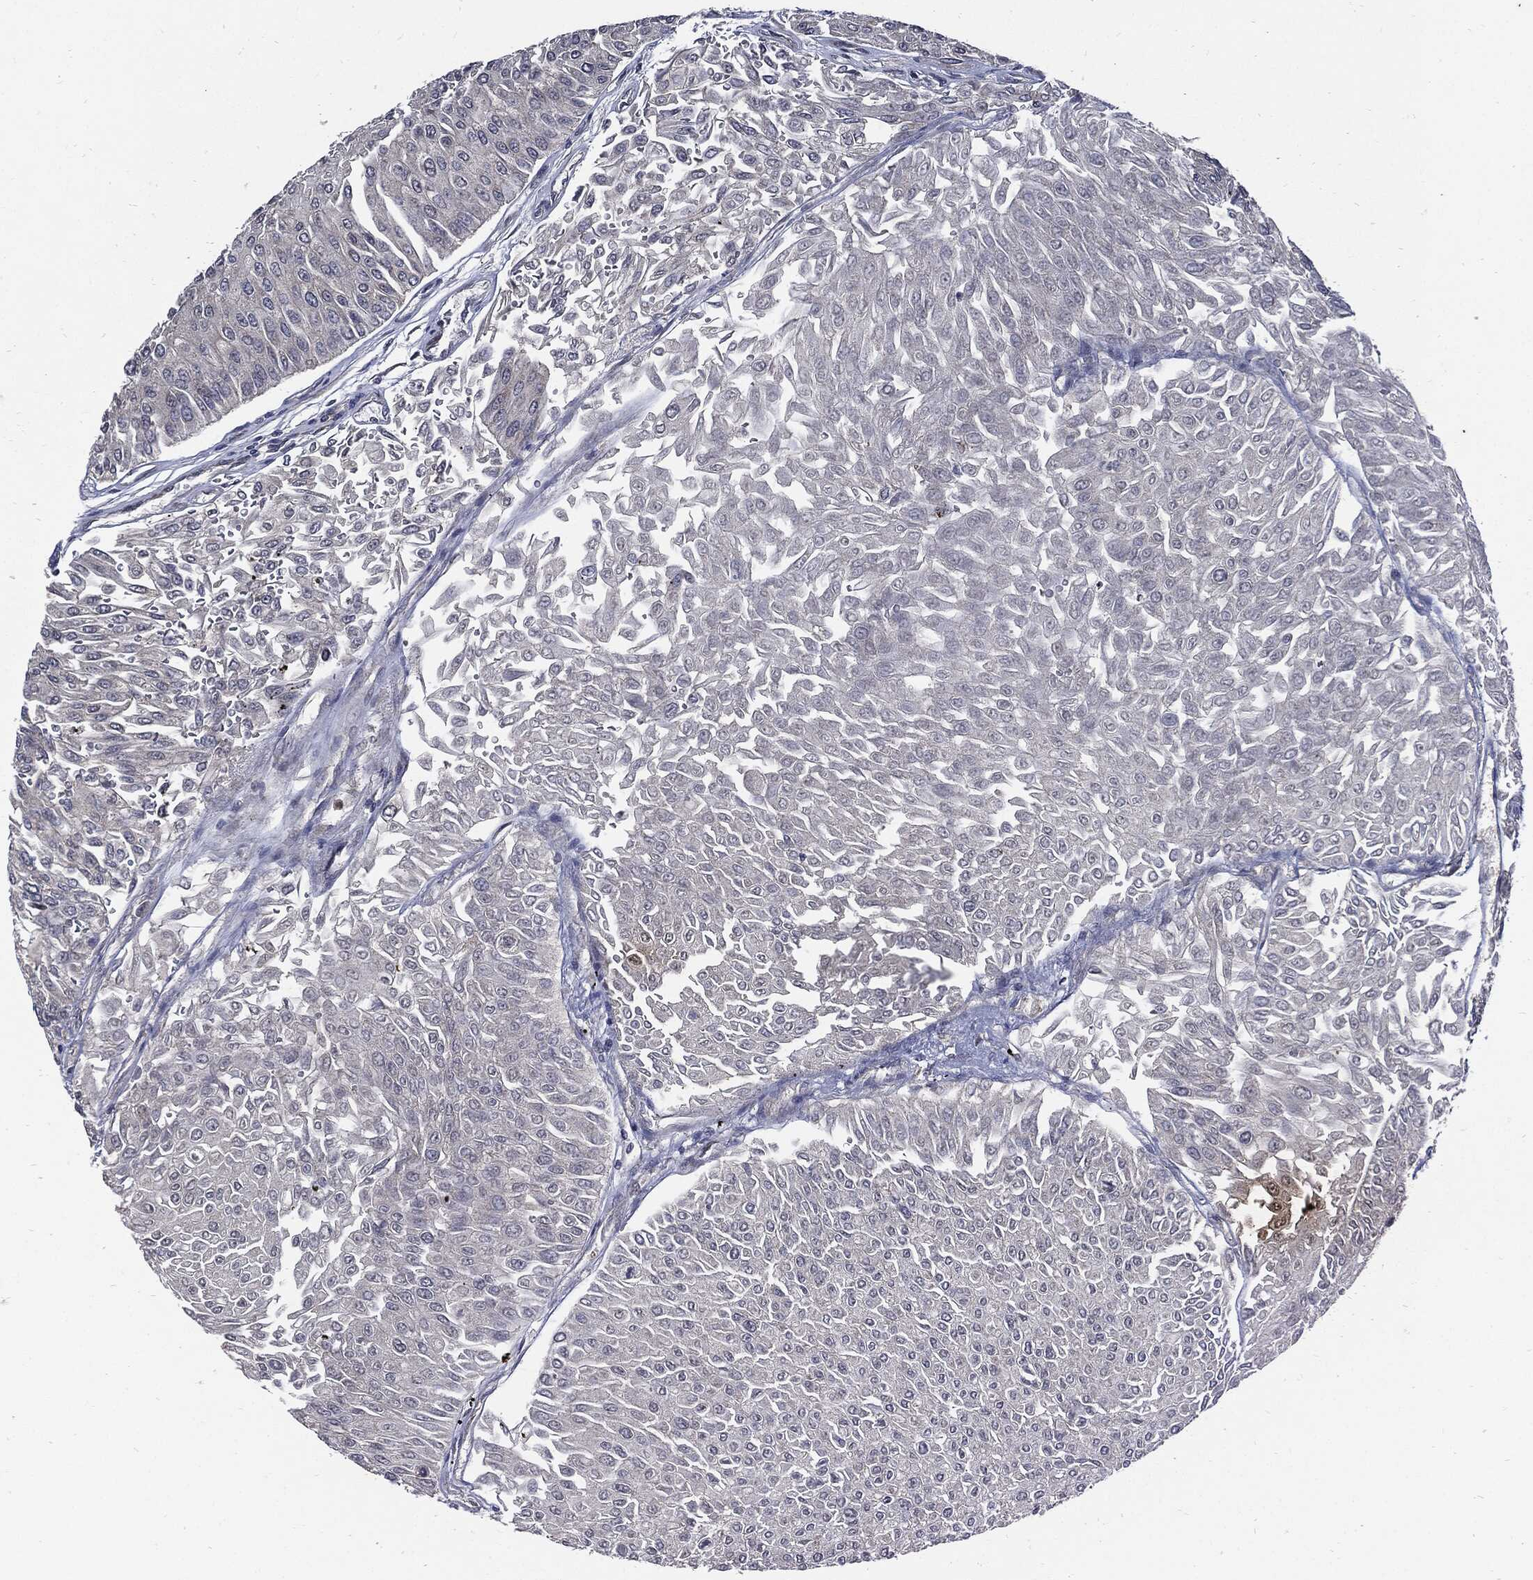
{"staining": {"intensity": "negative", "quantity": "none", "location": "none"}, "tissue": "urothelial cancer", "cell_type": "Tumor cells", "image_type": "cancer", "snomed": [{"axis": "morphology", "description": "Urothelial carcinoma, Low grade"}, {"axis": "topography", "description": "Urinary bladder"}], "caption": "A photomicrograph of human low-grade urothelial carcinoma is negative for staining in tumor cells.", "gene": "SLC31A2", "patient": {"sex": "male", "age": 67}}